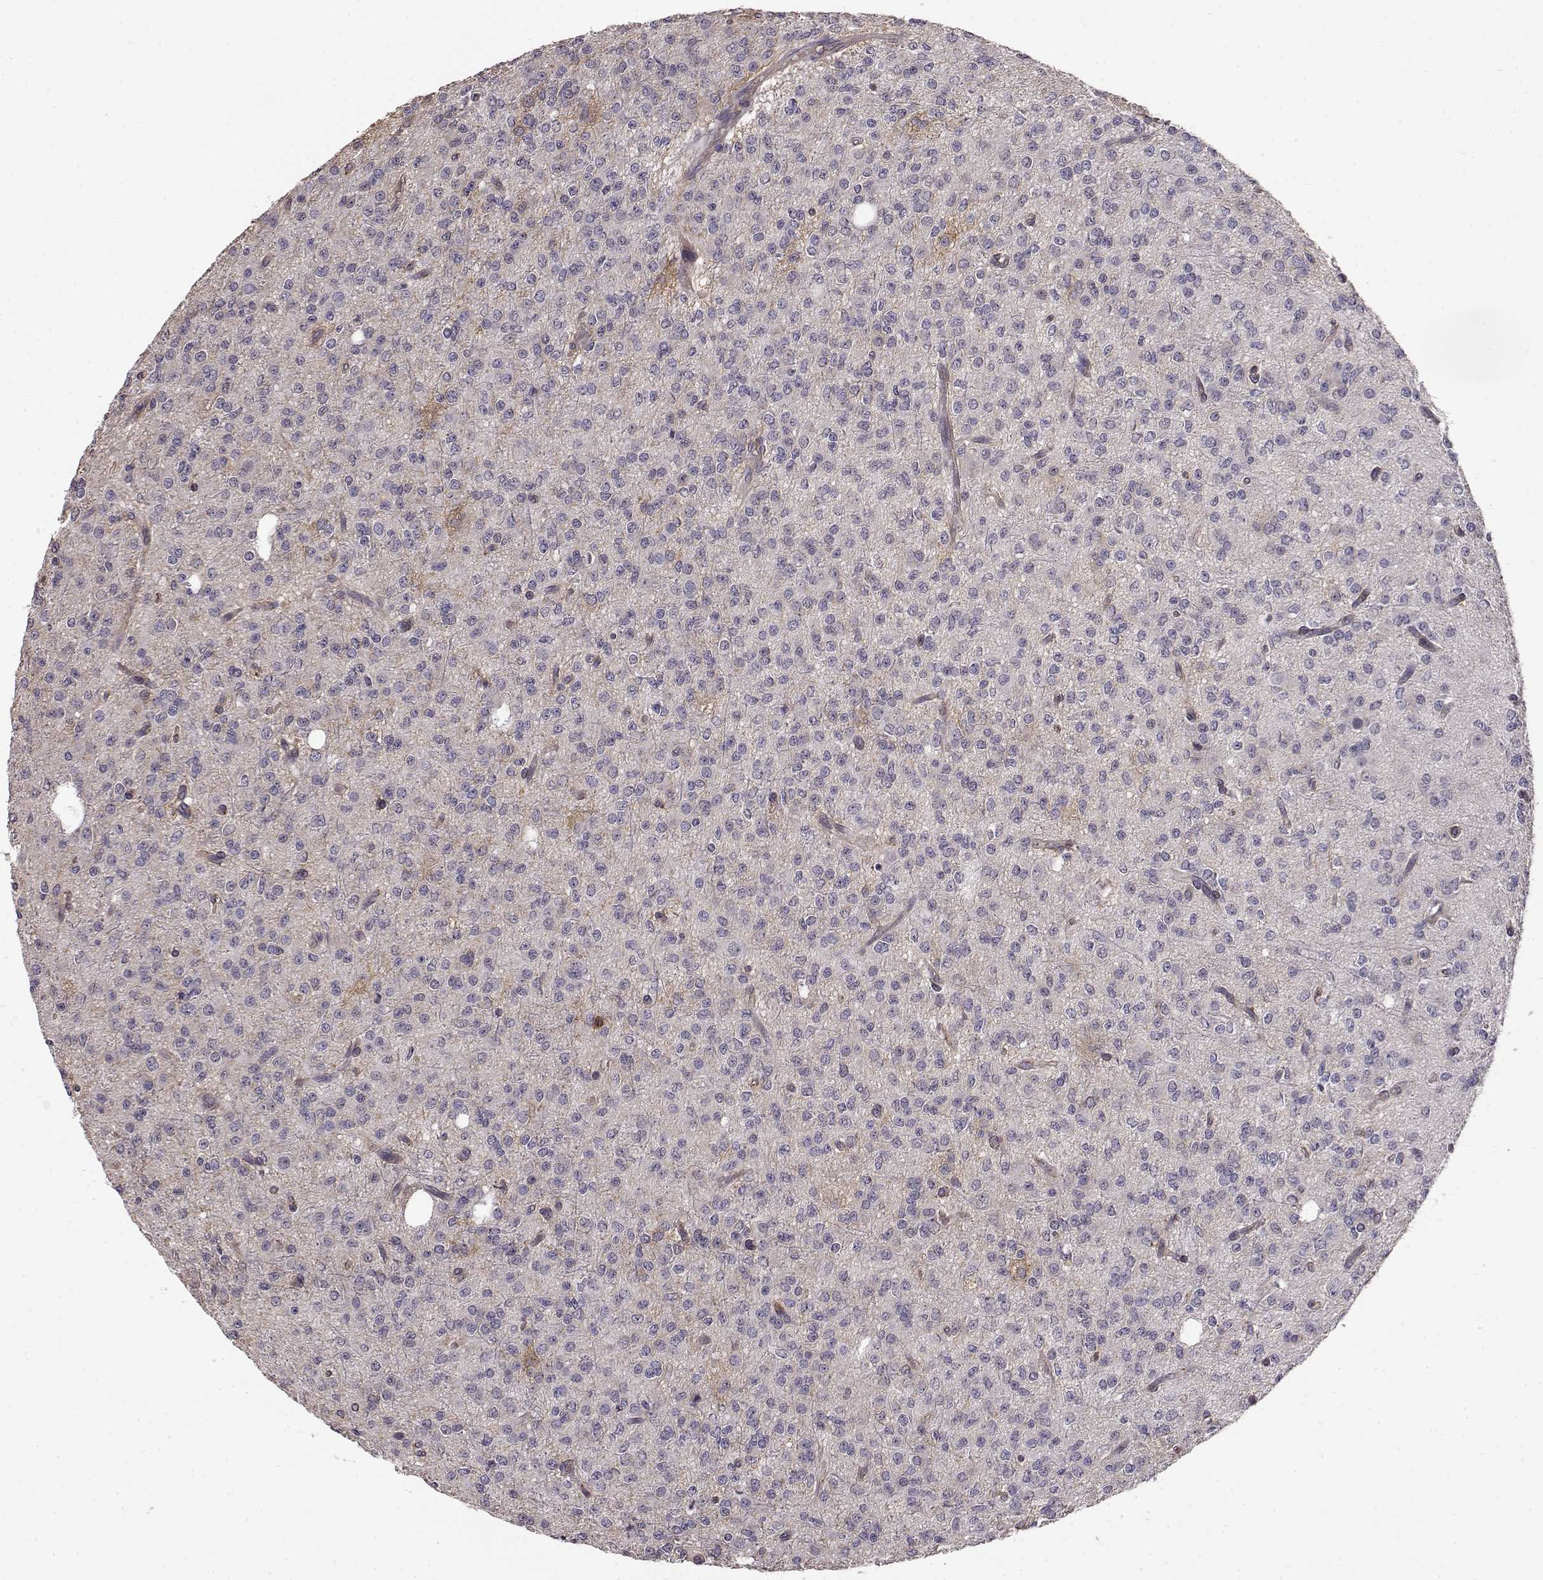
{"staining": {"intensity": "negative", "quantity": "none", "location": "none"}, "tissue": "glioma", "cell_type": "Tumor cells", "image_type": "cancer", "snomed": [{"axis": "morphology", "description": "Glioma, malignant, Low grade"}, {"axis": "topography", "description": "Brain"}], "caption": "Malignant low-grade glioma was stained to show a protein in brown. There is no significant staining in tumor cells.", "gene": "IFITM1", "patient": {"sex": "male", "age": 27}}